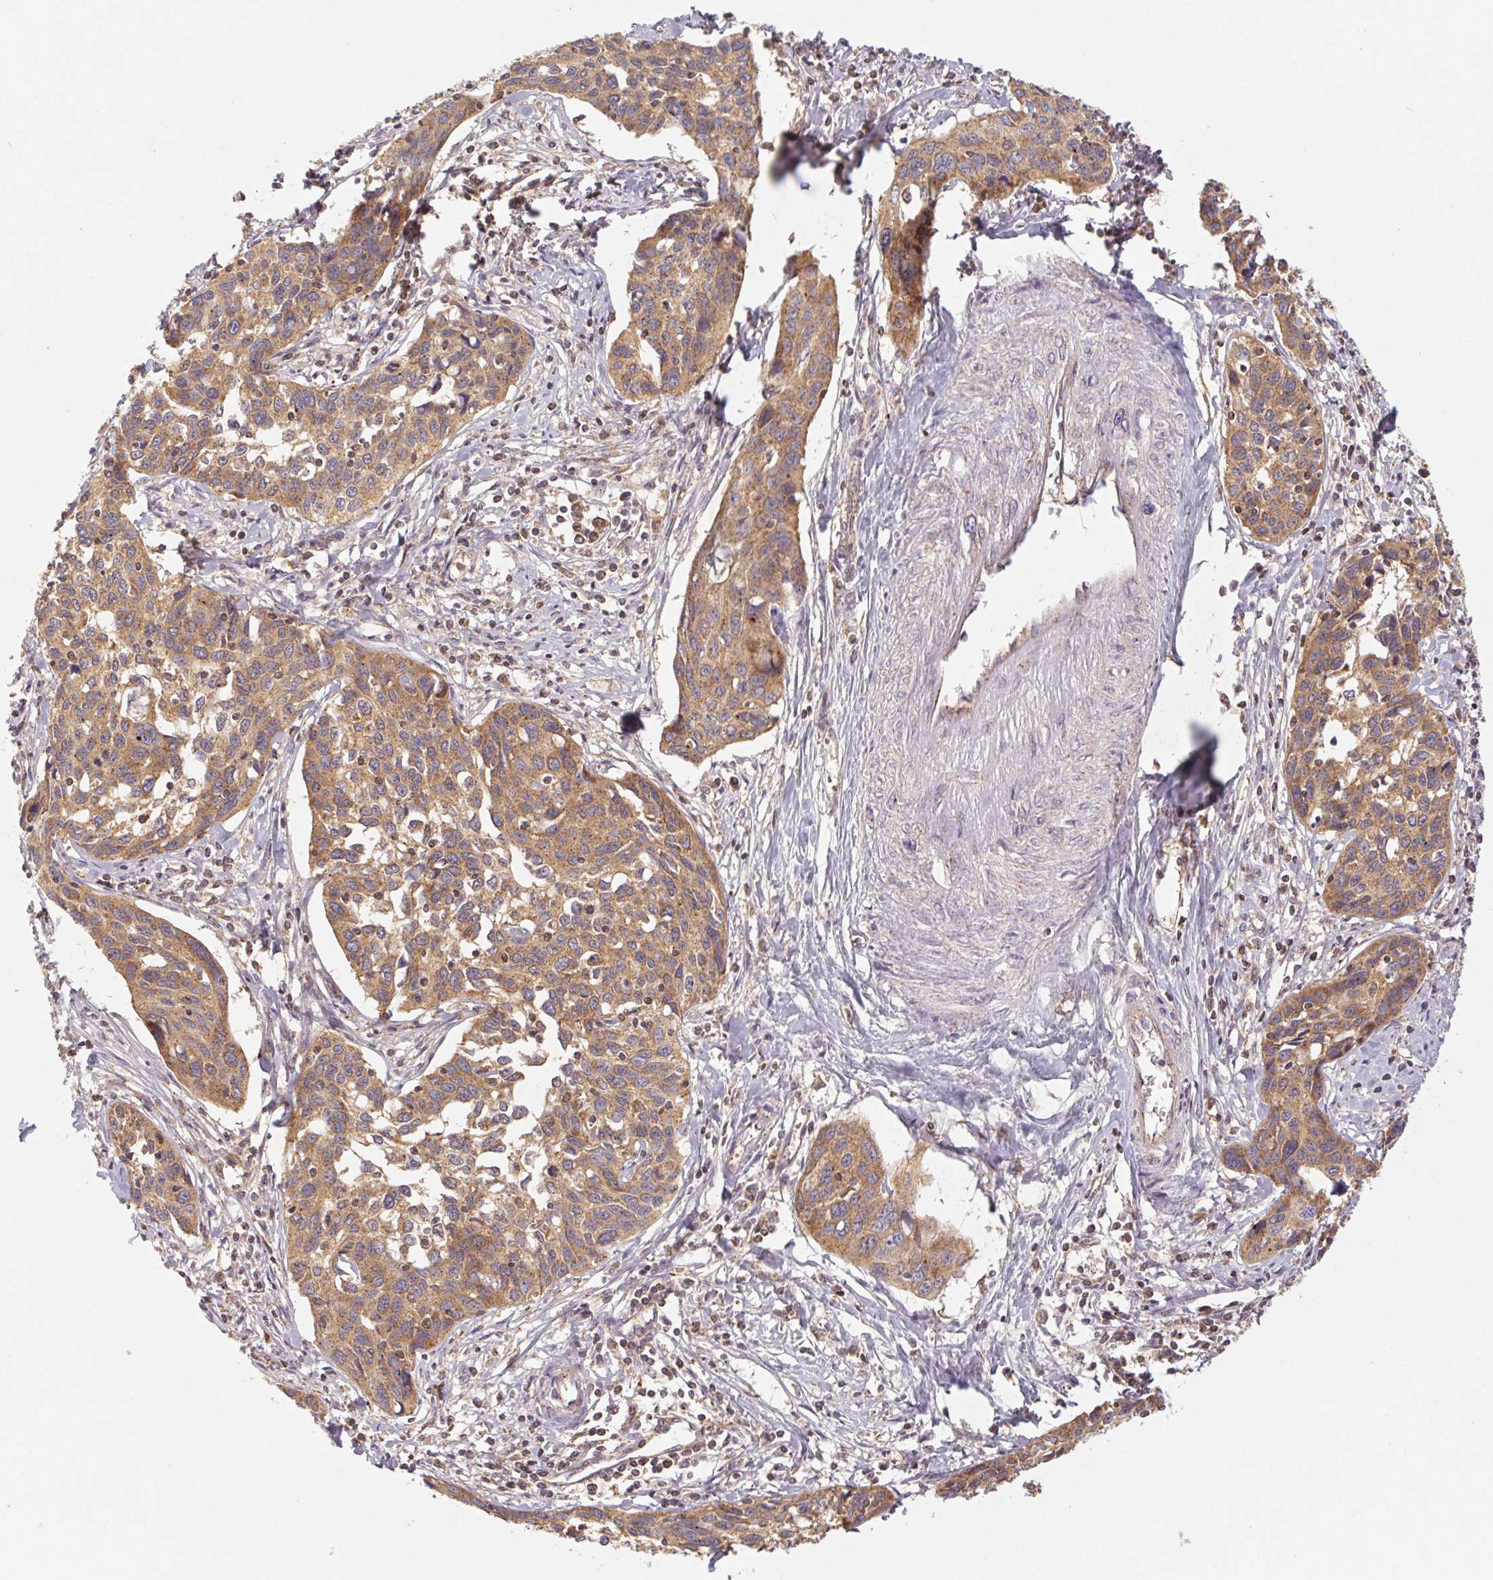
{"staining": {"intensity": "moderate", "quantity": ">75%", "location": "cytoplasmic/membranous"}, "tissue": "cervical cancer", "cell_type": "Tumor cells", "image_type": "cancer", "snomed": [{"axis": "morphology", "description": "Squamous cell carcinoma, NOS"}, {"axis": "topography", "description": "Cervix"}], "caption": "A micrograph of human cervical cancer stained for a protein shows moderate cytoplasmic/membranous brown staining in tumor cells.", "gene": "MTHFD1", "patient": {"sex": "female", "age": 31}}